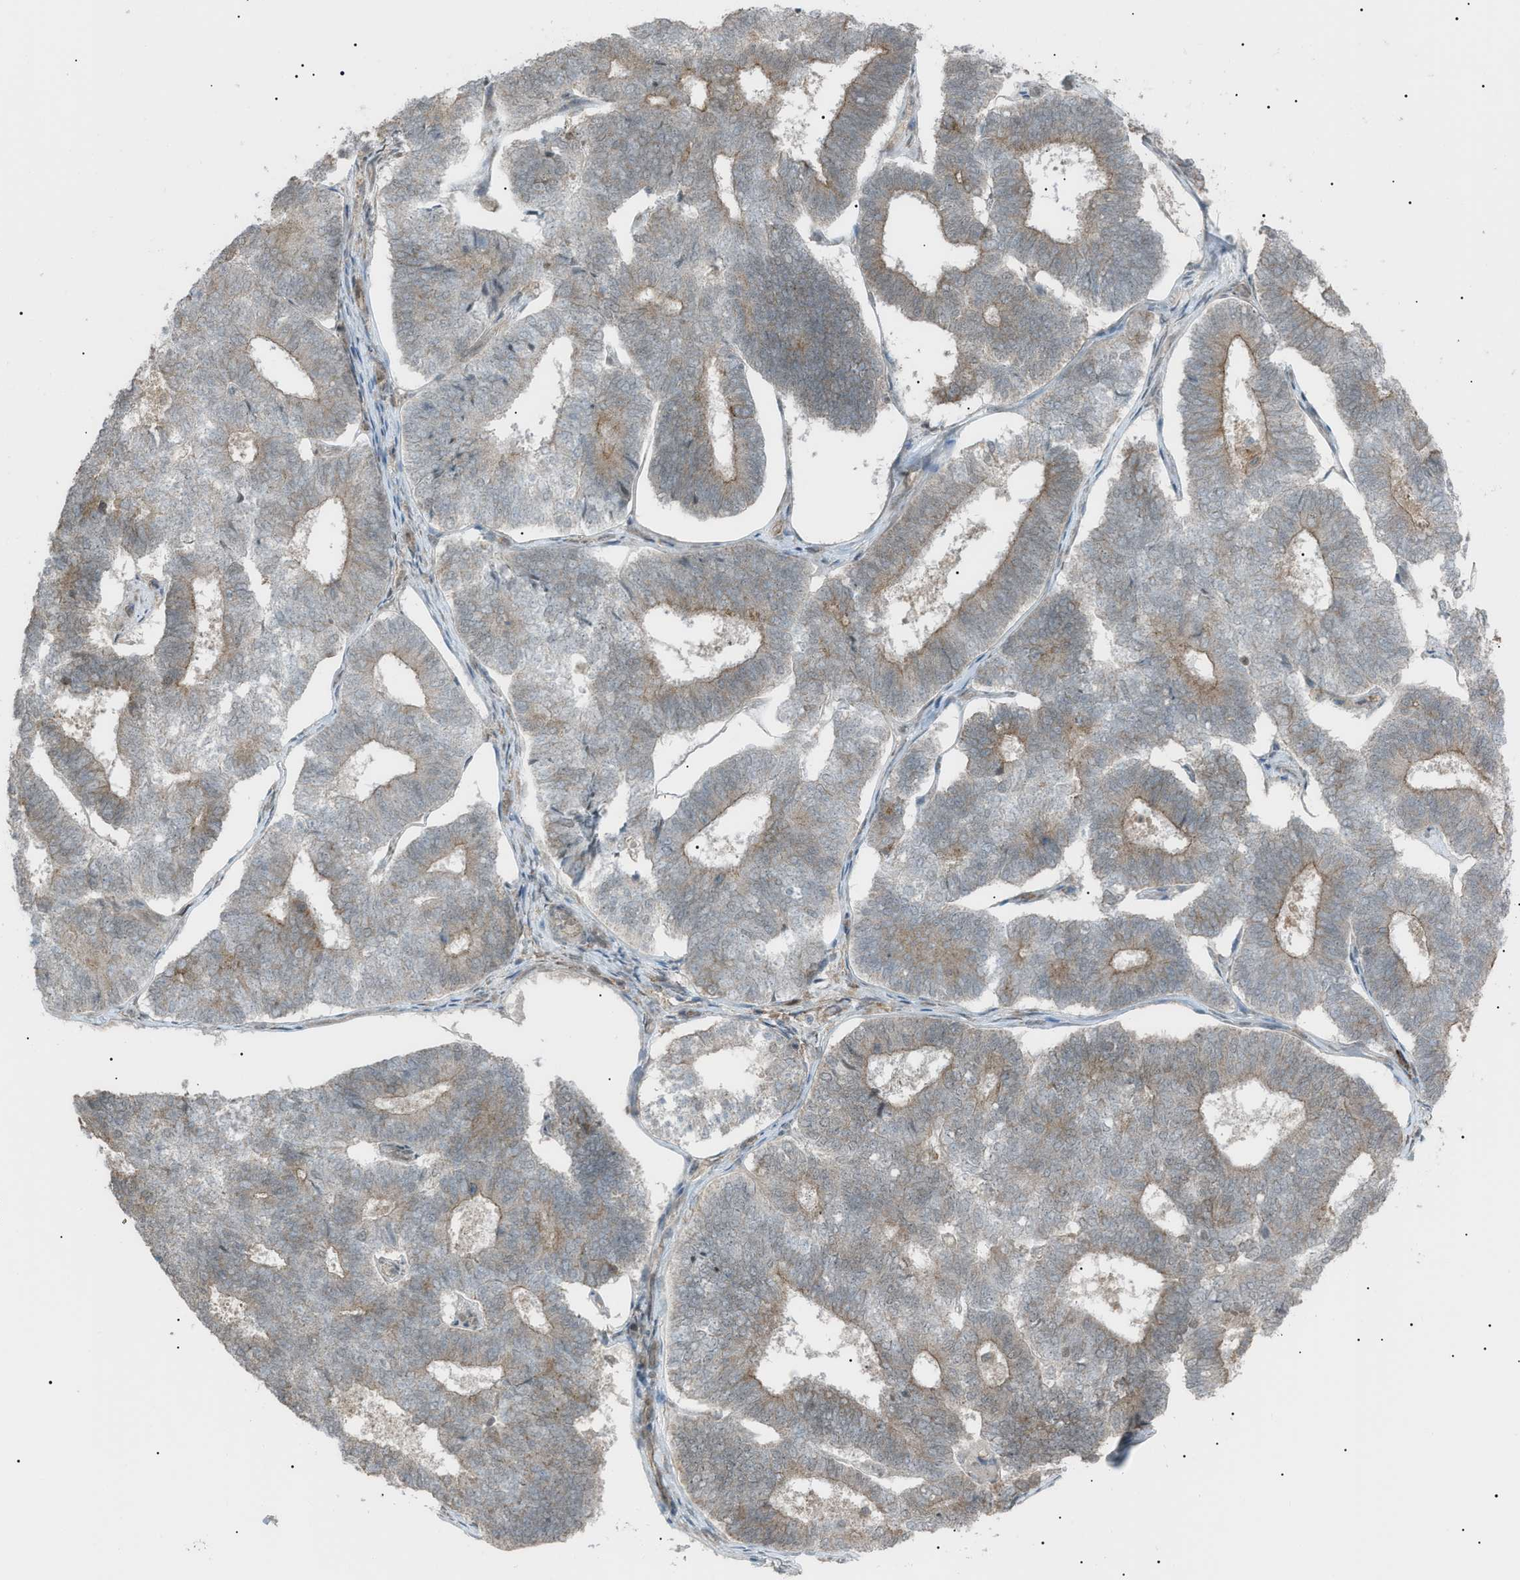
{"staining": {"intensity": "weak", "quantity": "<25%", "location": "cytoplasmic/membranous"}, "tissue": "endometrial cancer", "cell_type": "Tumor cells", "image_type": "cancer", "snomed": [{"axis": "morphology", "description": "Adenocarcinoma, NOS"}, {"axis": "topography", "description": "Endometrium"}], "caption": "High power microscopy histopathology image of an IHC histopathology image of endometrial adenocarcinoma, revealing no significant expression in tumor cells.", "gene": "LPIN2", "patient": {"sex": "female", "age": 70}}